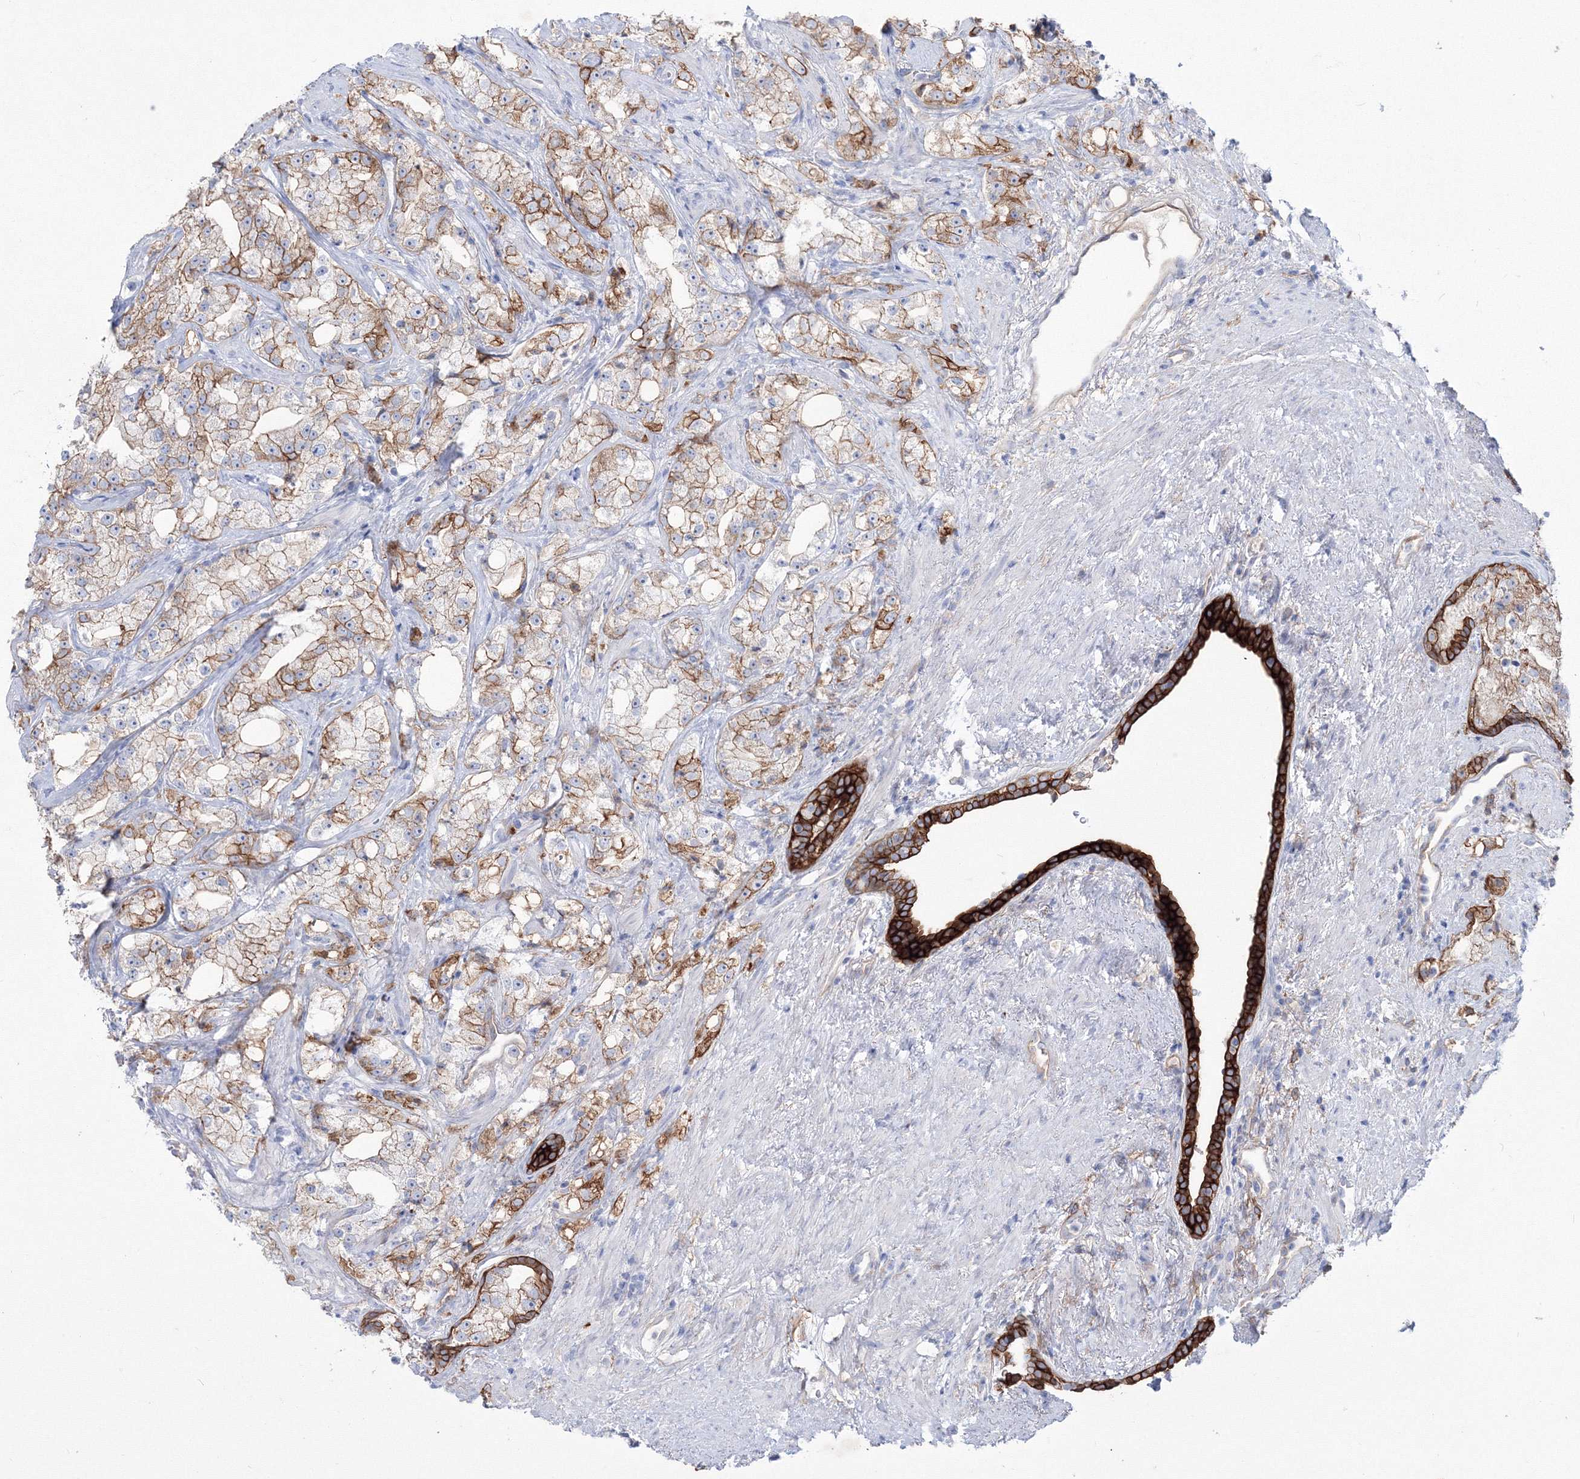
{"staining": {"intensity": "strong", "quantity": ">75%", "location": "cytoplasmic/membranous"}, "tissue": "prostate cancer", "cell_type": "Tumor cells", "image_type": "cancer", "snomed": [{"axis": "morphology", "description": "Adenocarcinoma, High grade"}, {"axis": "topography", "description": "Prostate"}], "caption": "Prostate cancer (high-grade adenocarcinoma) was stained to show a protein in brown. There is high levels of strong cytoplasmic/membranous staining in about >75% of tumor cells.", "gene": "TMEM139", "patient": {"sex": "male", "age": 64}}